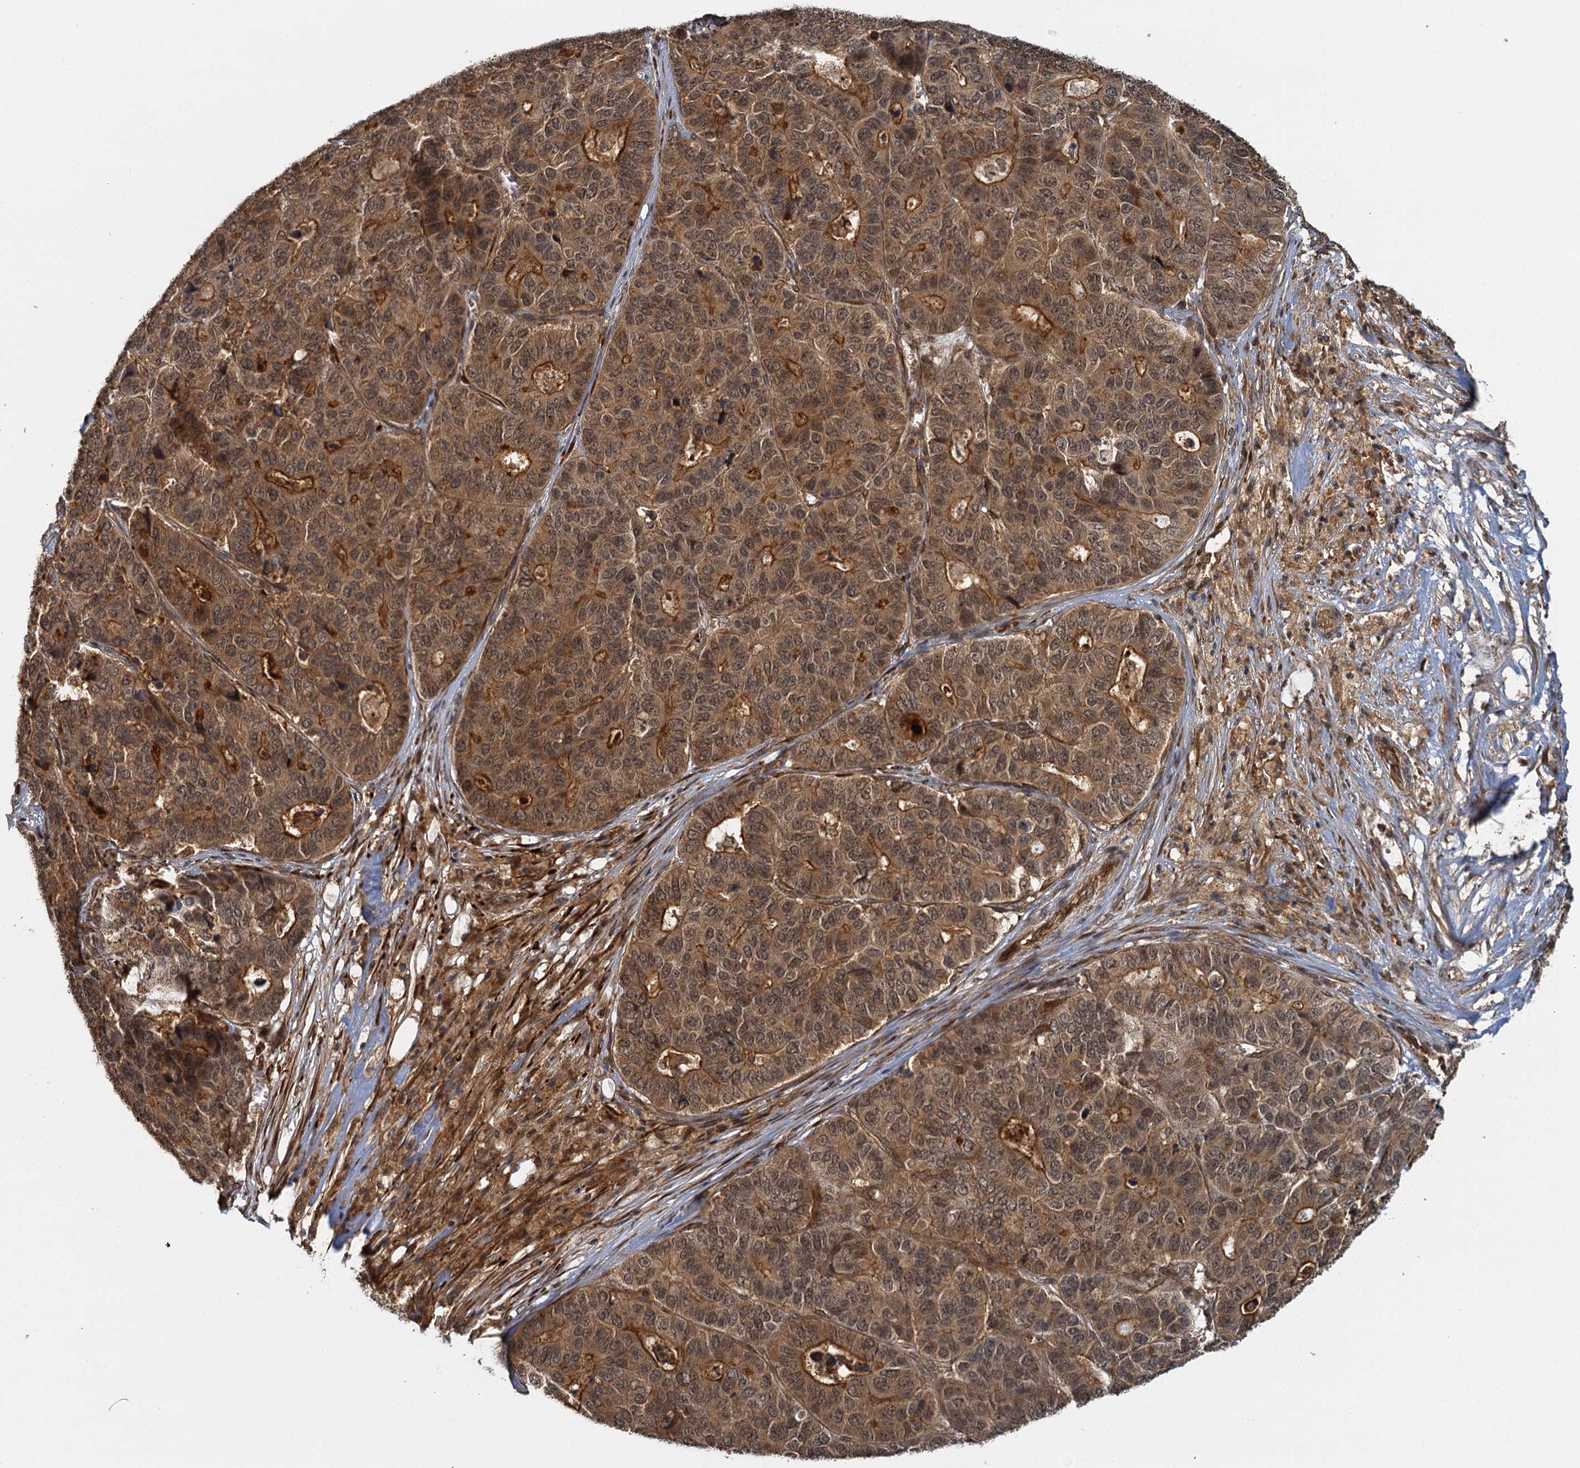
{"staining": {"intensity": "moderate", "quantity": ">75%", "location": "cytoplasmic/membranous"}, "tissue": "pancreatic cancer", "cell_type": "Tumor cells", "image_type": "cancer", "snomed": [{"axis": "morphology", "description": "Adenocarcinoma, NOS"}, {"axis": "topography", "description": "Pancreas"}], "caption": "Immunohistochemical staining of pancreatic adenocarcinoma demonstrates medium levels of moderate cytoplasmic/membranous protein expression in approximately >75% of tumor cells.", "gene": "ZNF549", "patient": {"sex": "male", "age": 50}}